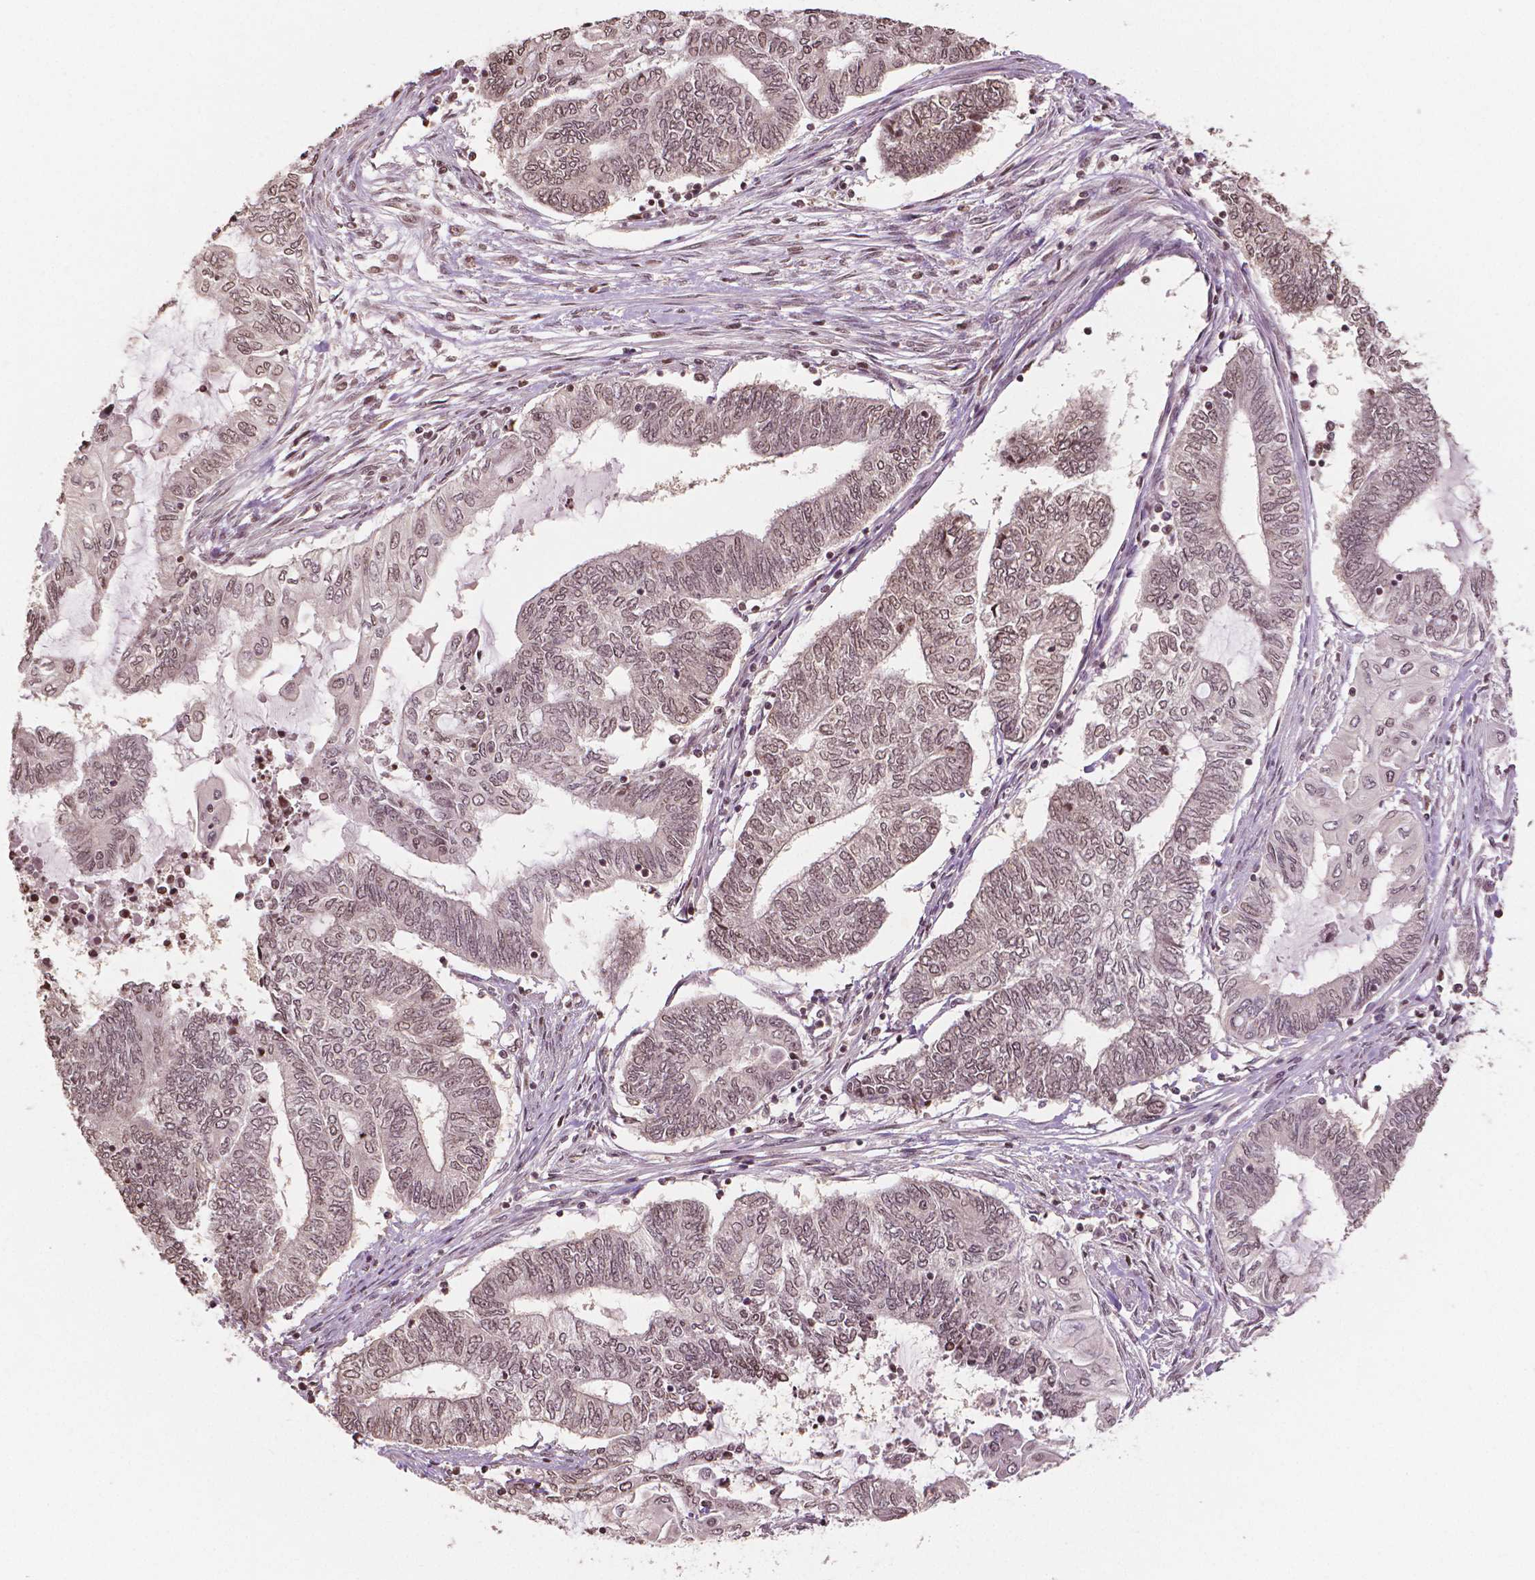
{"staining": {"intensity": "moderate", "quantity": ">75%", "location": "nuclear"}, "tissue": "endometrial cancer", "cell_type": "Tumor cells", "image_type": "cancer", "snomed": [{"axis": "morphology", "description": "Adenocarcinoma, NOS"}, {"axis": "topography", "description": "Uterus"}, {"axis": "topography", "description": "Endometrium"}], "caption": "A photomicrograph showing moderate nuclear positivity in approximately >75% of tumor cells in endometrial adenocarcinoma, as visualized by brown immunohistochemical staining.", "gene": "DEK", "patient": {"sex": "female", "age": 70}}